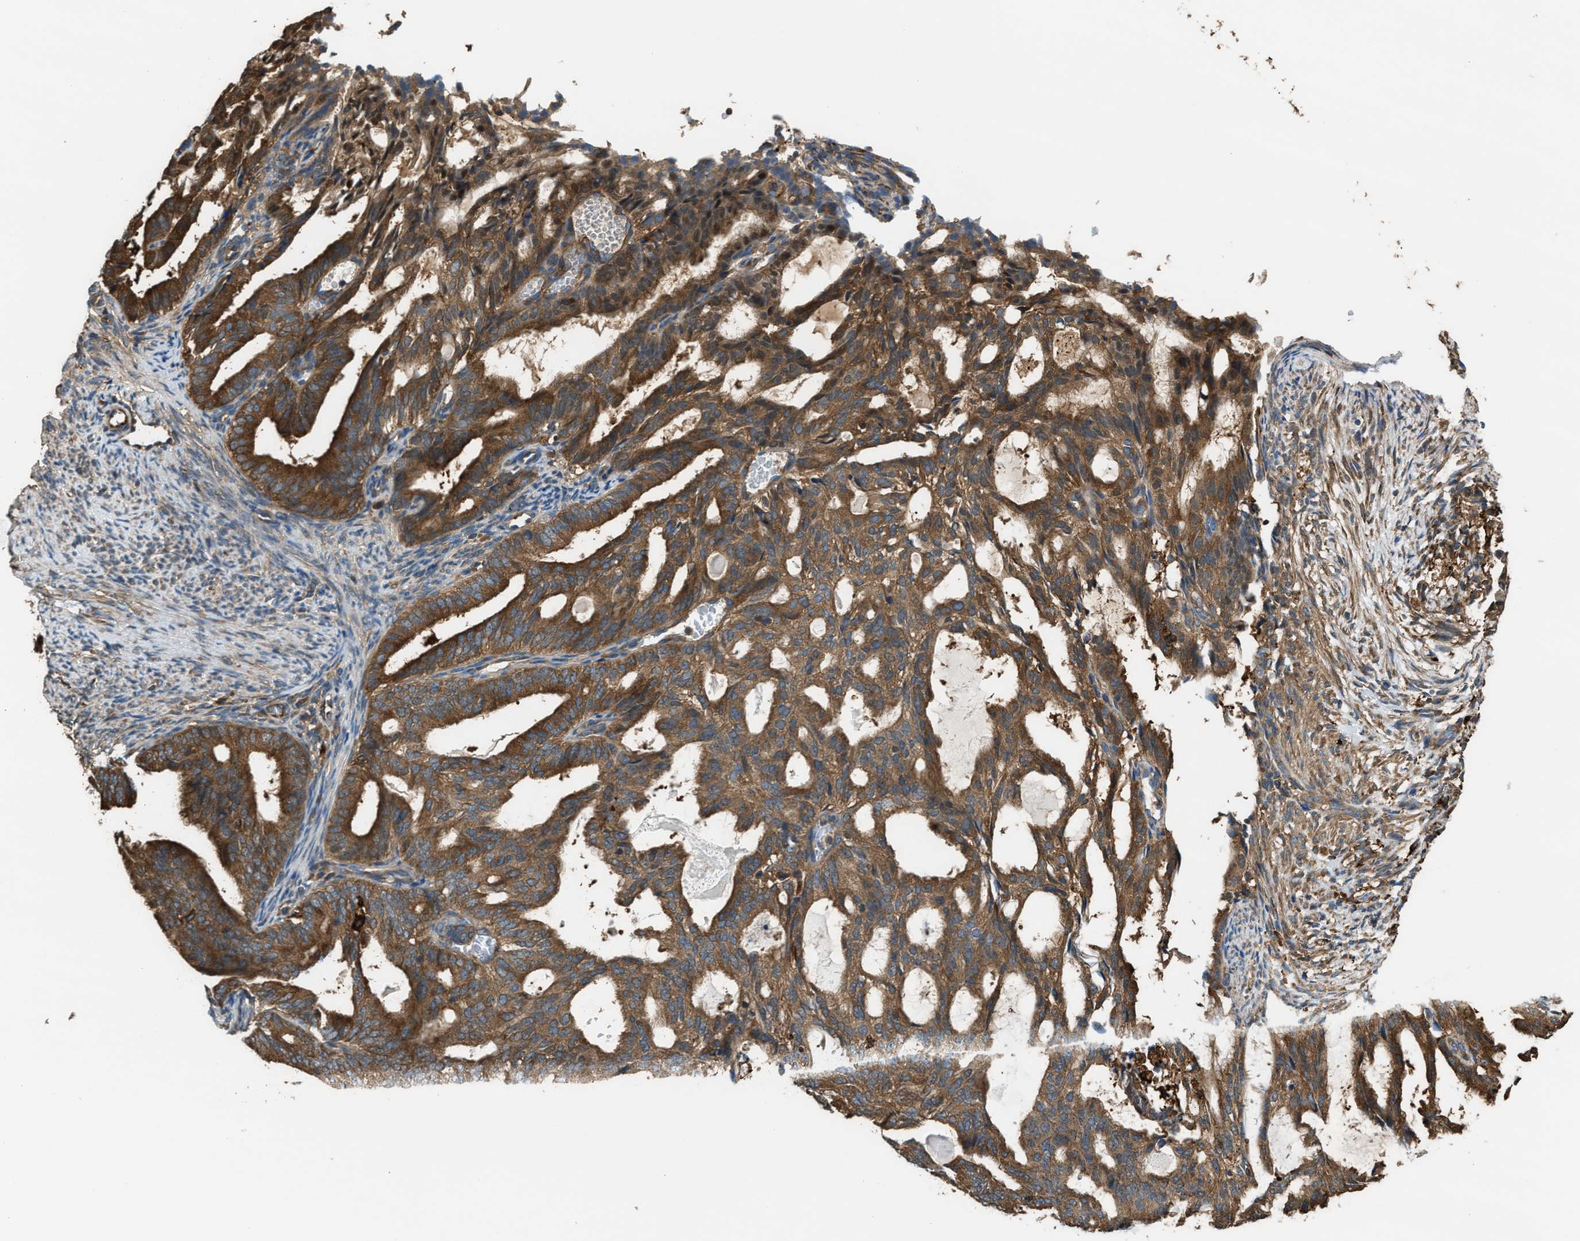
{"staining": {"intensity": "moderate", "quantity": ">75%", "location": "cytoplasmic/membranous"}, "tissue": "endometrial cancer", "cell_type": "Tumor cells", "image_type": "cancer", "snomed": [{"axis": "morphology", "description": "Adenocarcinoma, NOS"}, {"axis": "topography", "description": "Endometrium"}], "caption": "A brown stain highlights moderate cytoplasmic/membranous staining of a protein in human endometrial adenocarcinoma tumor cells.", "gene": "ATIC", "patient": {"sex": "female", "age": 58}}